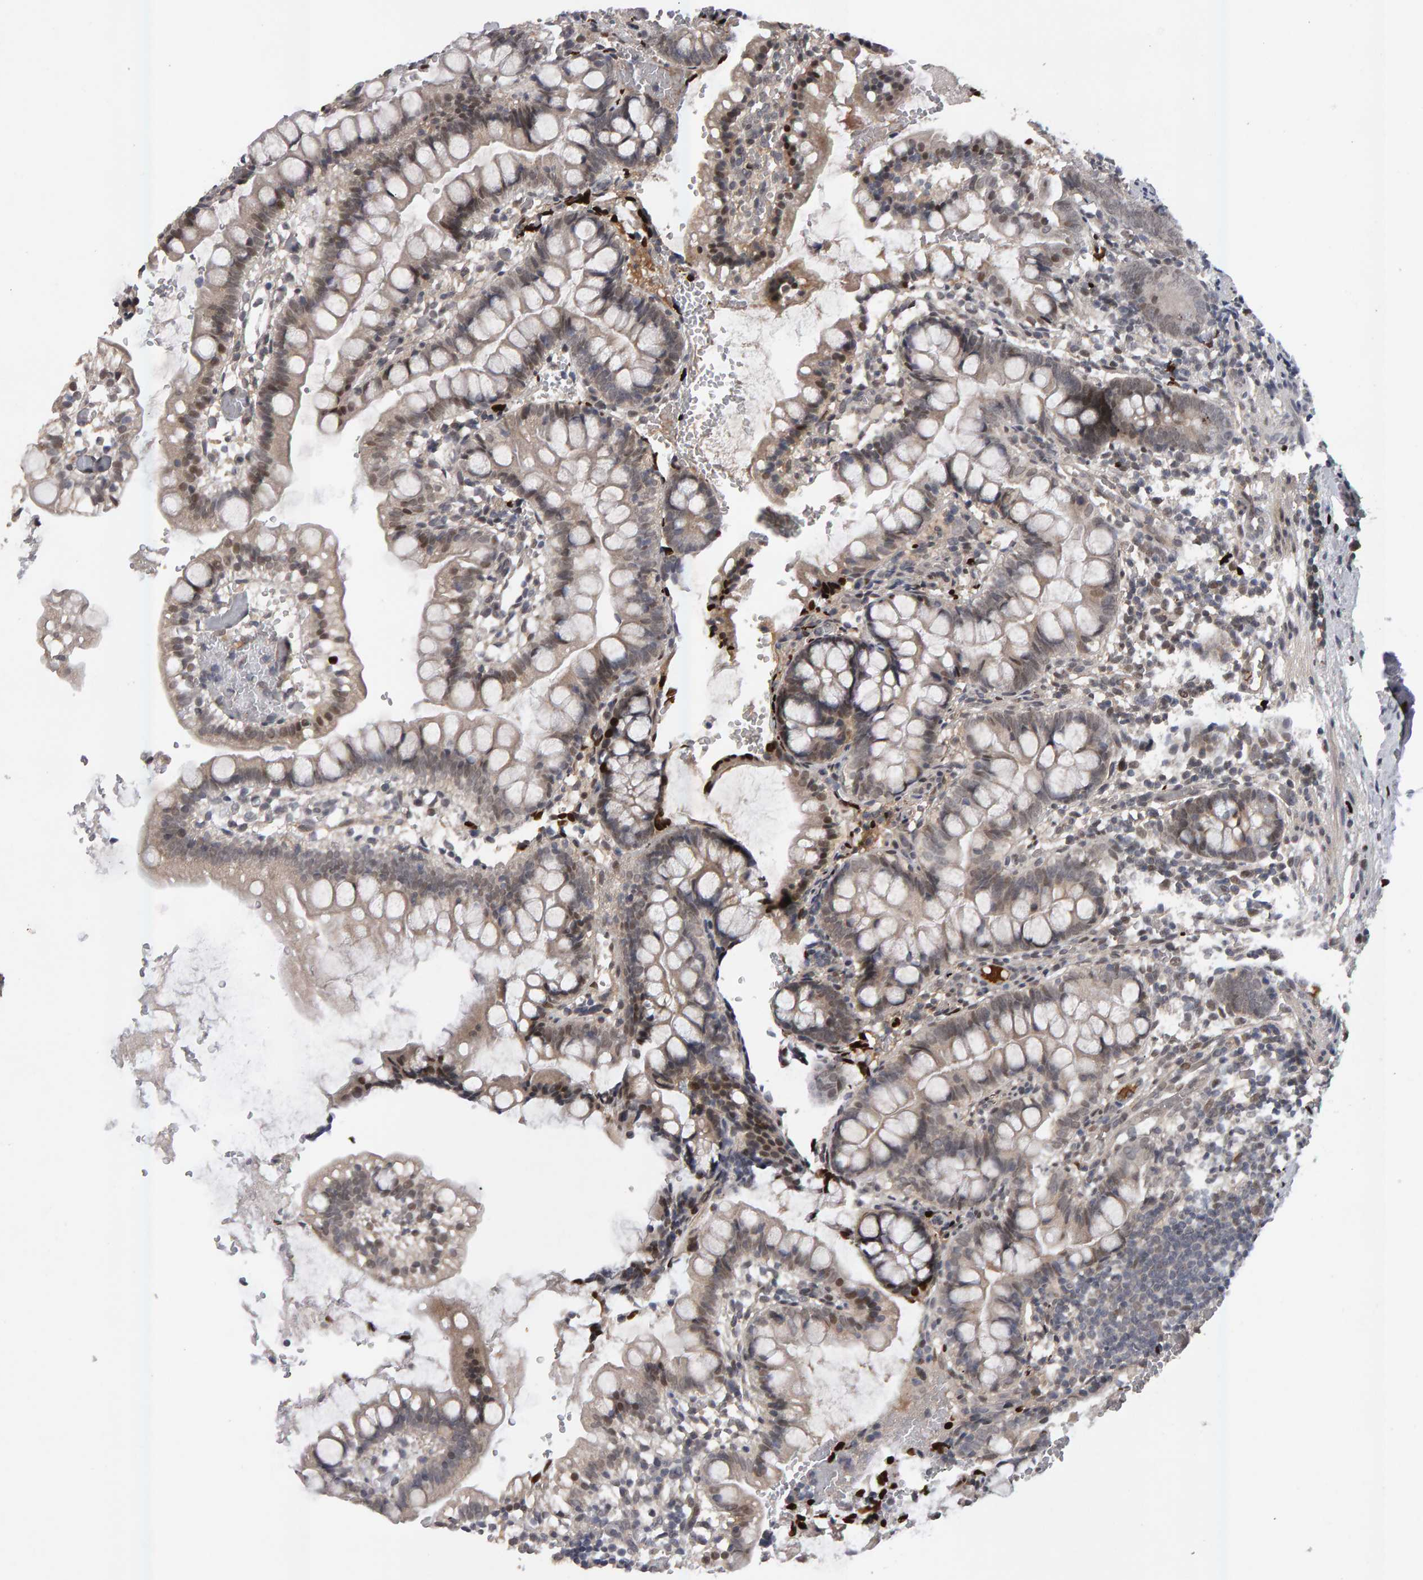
{"staining": {"intensity": "weak", "quantity": "25%-75%", "location": "nuclear"}, "tissue": "small intestine", "cell_type": "Glandular cells", "image_type": "normal", "snomed": [{"axis": "morphology", "description": "Normal tissue, NOS"}, {"axis": "morphology", "description": "Developmental malformation"}, {"axis": "topography", "description": "Small intestine"}], "caption": "Immunohistochemistry micrograph of normal human small intestine stained for a protein (brown), which reveals low levels of weak nuclear staining in approximately 25%-75% of glandular cells.", "gene": "IPO8", "patient": {"sex": "male"}}